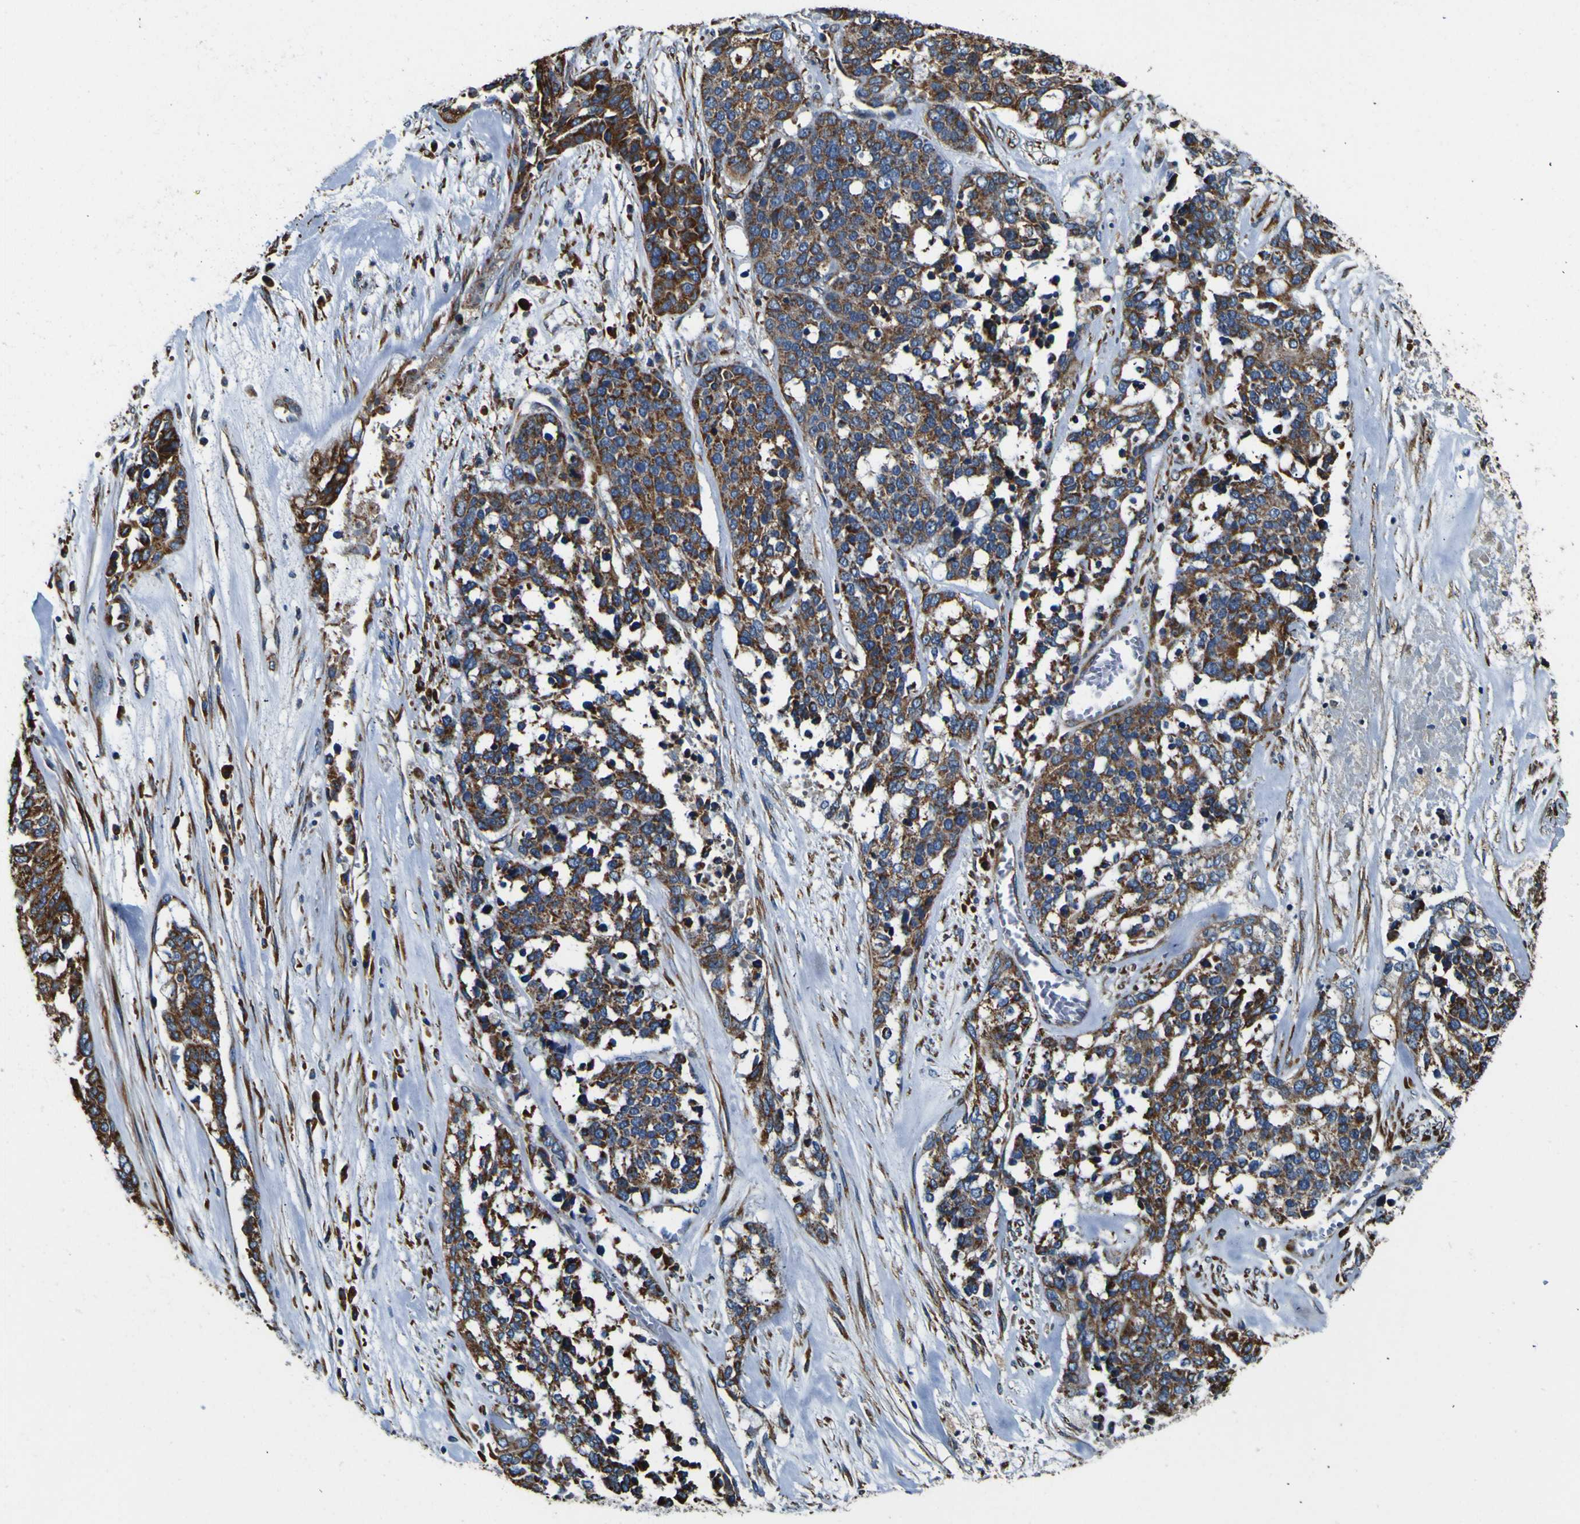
{"staining": {"intensity": "moderate", "quantity": ">75%", "location": "cytoplasmic/membranous"}, "tissue": "ovarian cancer", "cell_type": "Tumor cells", "image_type": "cancer", "snomed": [{"axis": "morphology", "description": "Cystadenocarcinoma, serous, NOS"}, {"axis": "topography", "description": "Ovary"}], "caption": "This is an image of immunohistochemistry (IHC) staining of serous cystadenocarcinoma (ovarian), which shows moderate positivity in the cytoplasmic/membranous of tumor cells.", "gene": "INPP5A", "patient": {"sex": "female", "age": 44}}